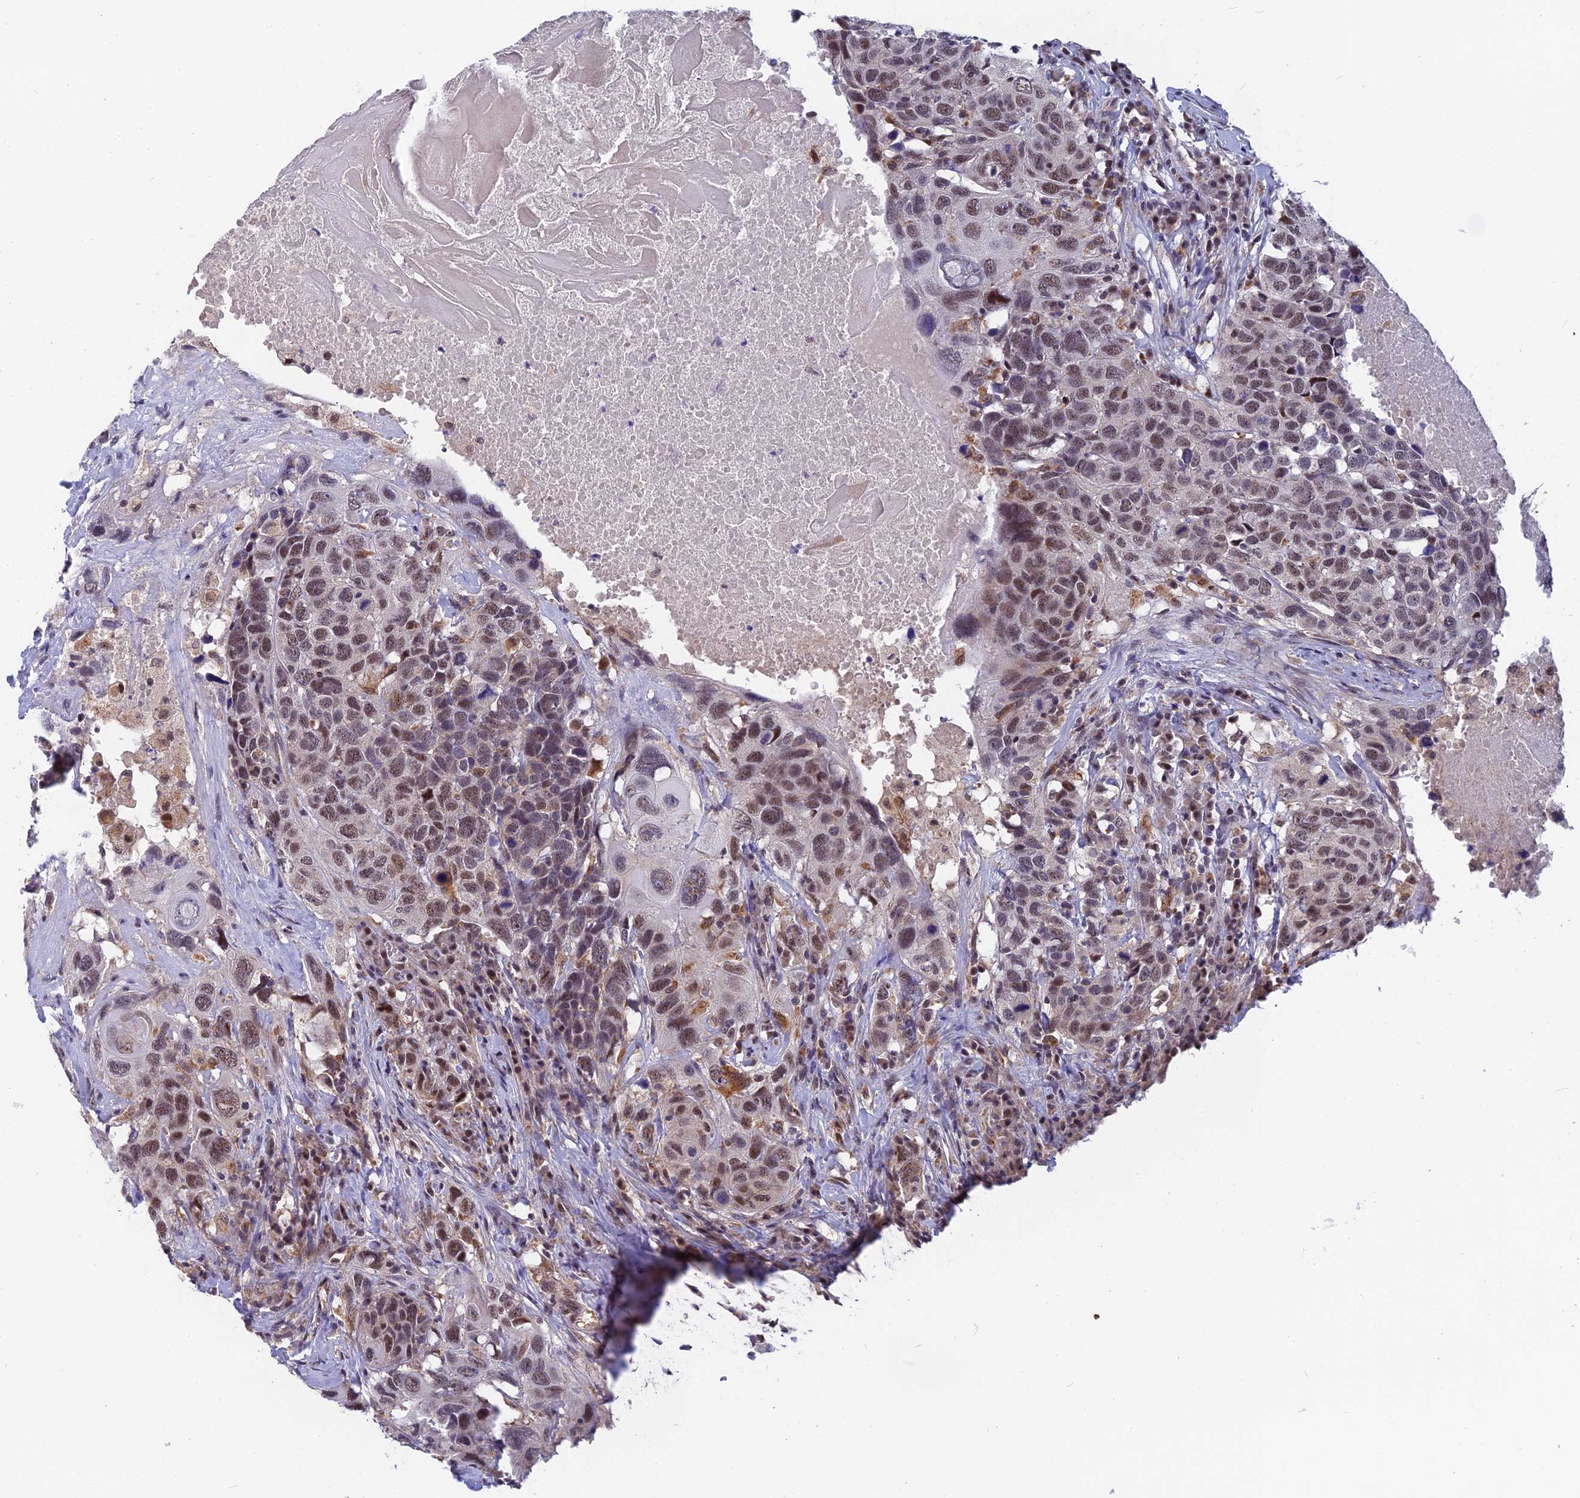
{"staining": {"intensity": "moderate", "quantity": "25%-75%", "location": "nuclear"}, "tissue": "head and neck cancer", "cell_type": "Tumor cells", "image_type": "cancer", "snomed": [{"axis": "morphology", "description": "Squamous cell carcinoma, NOS"}, {"axis": "topography", "description": "Head-Neck"}], "caption": "Human head and neck squamous cell carcinoma stained for a protein (brown) demonstrates moderate nuclear positive staining in about 25%-75% of tumor cells.", "gene": "CMC1", "patient": {"sex": "male", "age": 66}}